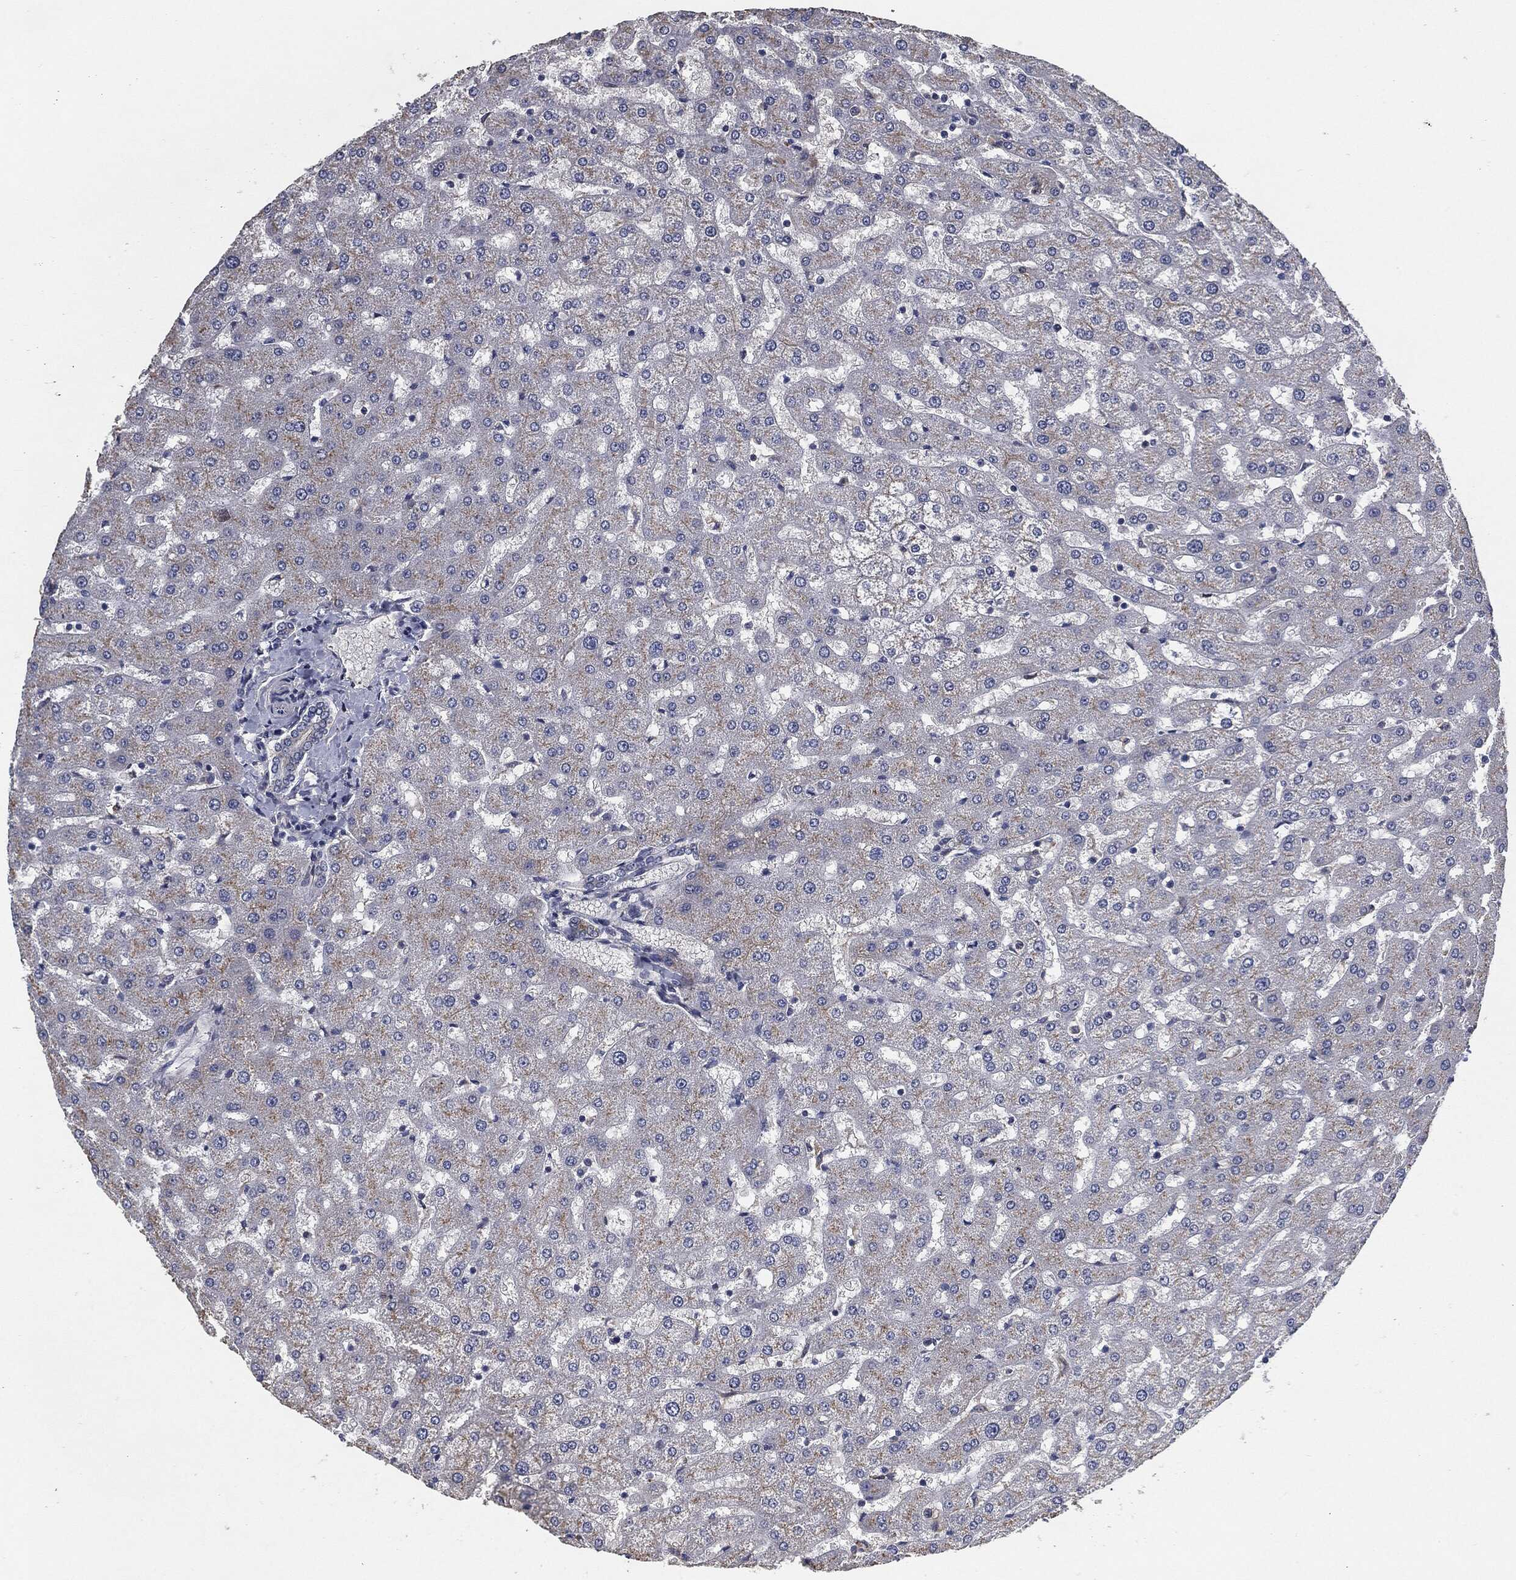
{"staining": {"intensity": "negative", "quantity": "none", "location": "none"}, "tissue": "liver", "cell_type": "Cholangiocytes", "image_type": "normal", "snomed": [{"axis": "morphology", "description": "Normal tissue, NOS"}, {"axis": "topography", "description": "Liver"}], "caption": "IHC image of unremarkable liver stained for a protein (brown), which reveals no positivity in cholangiocytes.", "gene": "SVIL", "patient": {"sex": "female", "age": 50}}